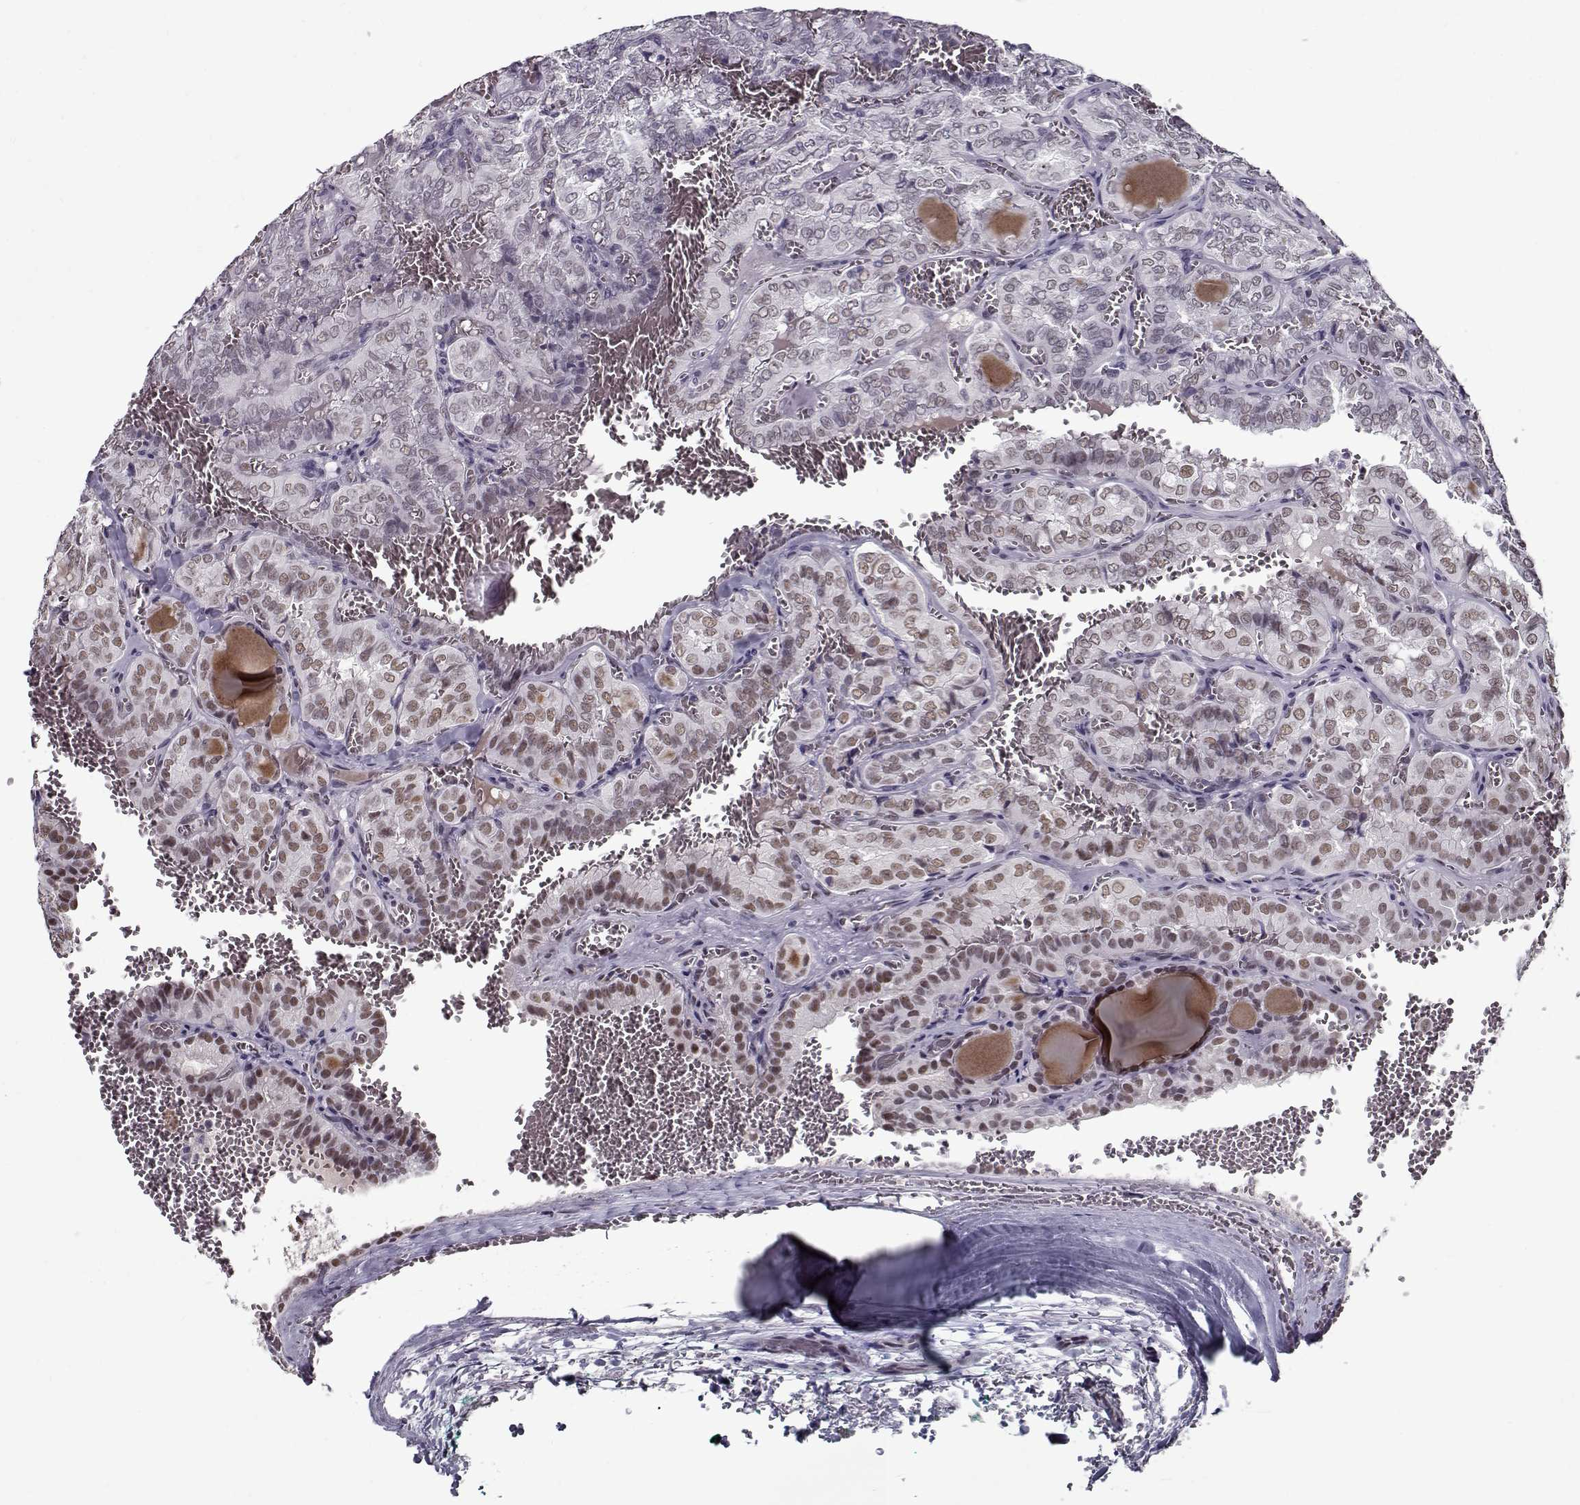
{"staining": {"intensity": "weak", "quantity": "<25%", "location": "nuclear"}, "tissue": "thyroid cancer", "cell_type": "Tumor cells", "image_type": "cancer", "snomed": [{"axis": "morphology", "description": "Papillary adenocarcinoma, NOS"}, {"axis": "topography", "description": "Thyroid gland"}], "caption": "This is a micrograph of IHC staining of thyroid papillary adenocarcinoma, which shows no positivity in tumor cells.", "gene": "PRMT8", "patient": {"sex": "female", "age": 41}}